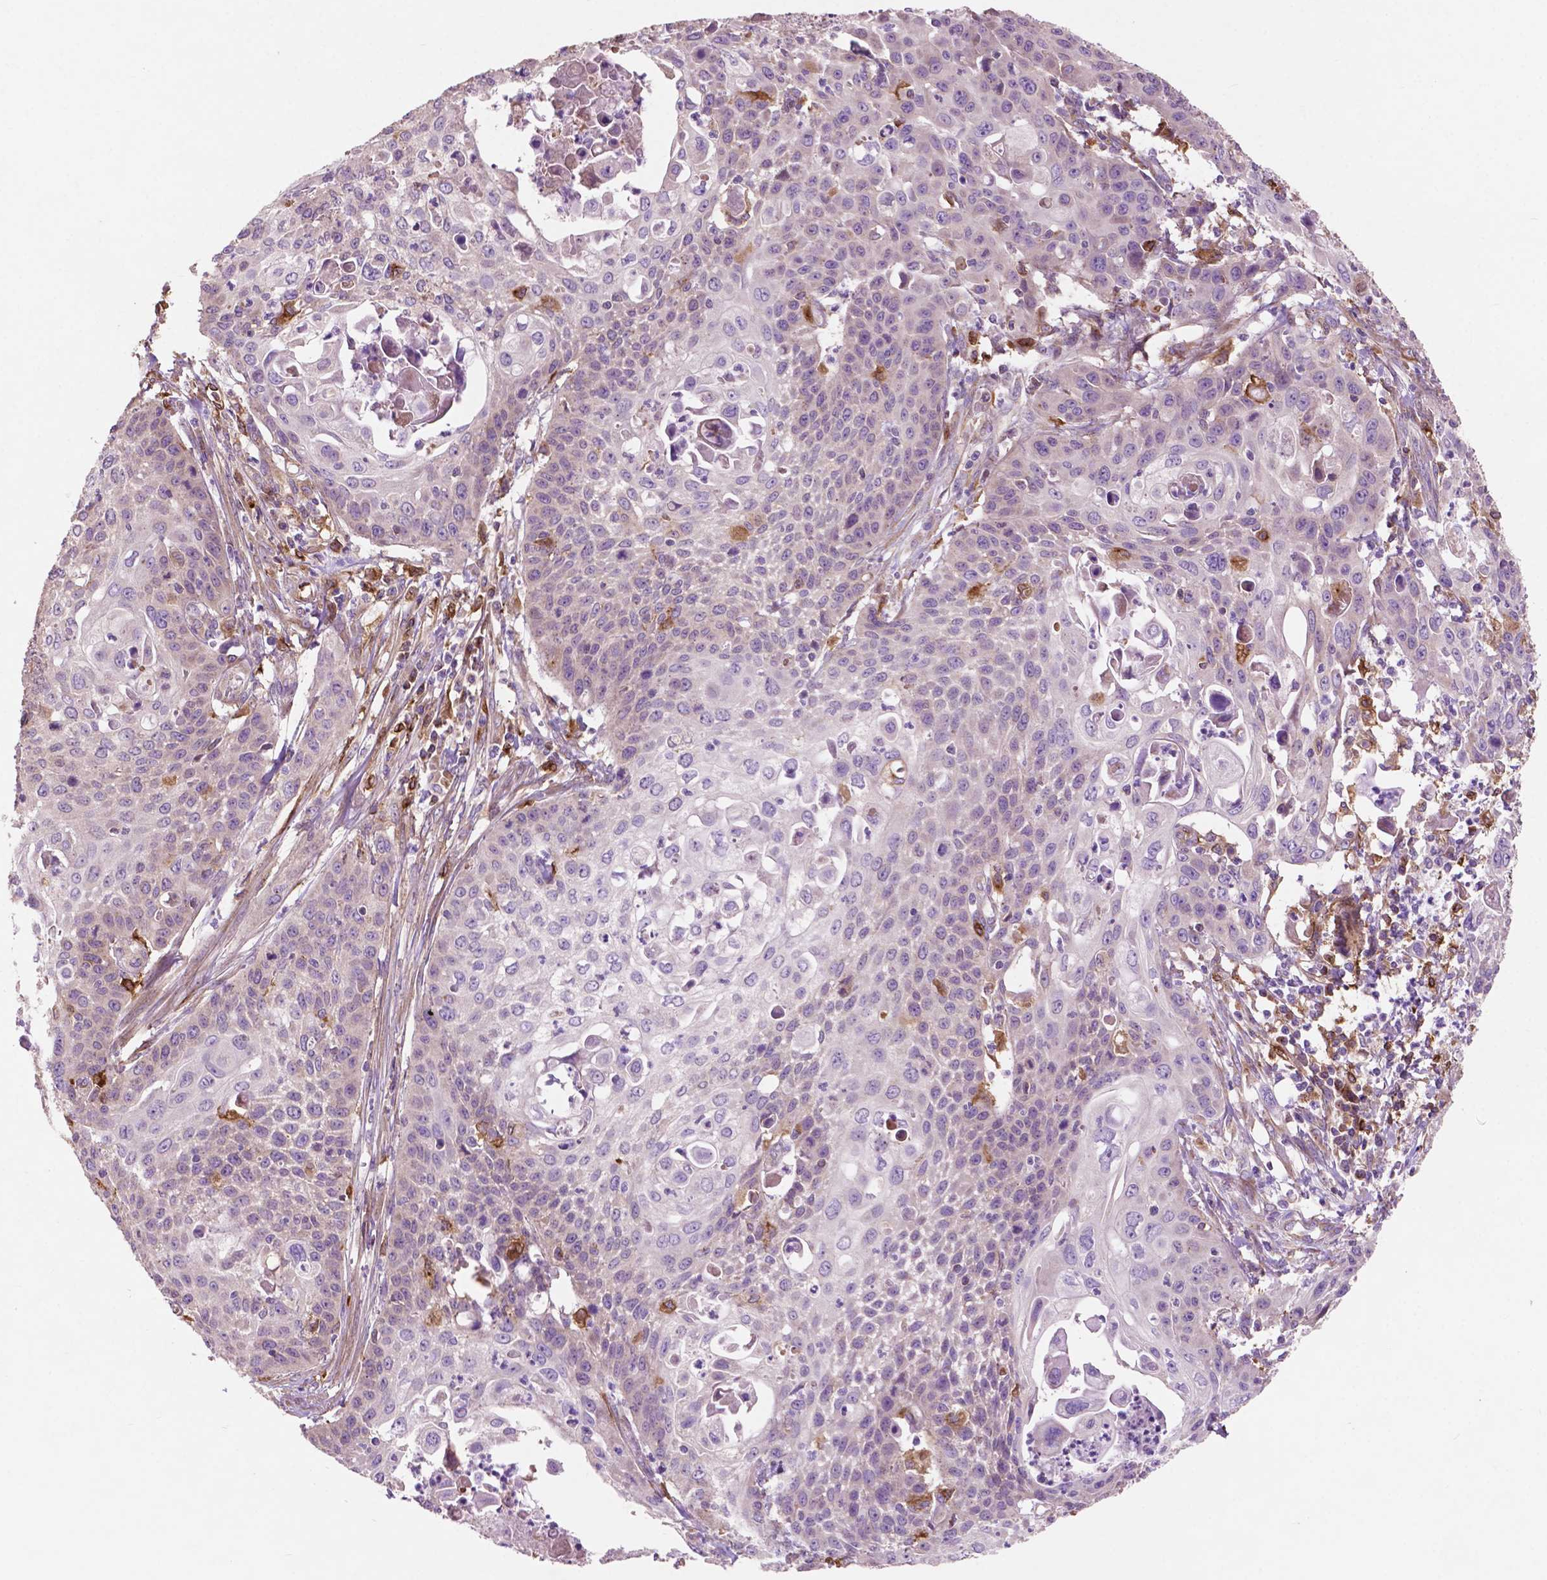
{"staining": {"intensity": "negative", "quantity": "none", "location": "none"}, "tissue": "cervical cancer", "cell_type": "Tumor cells", "image_type": "cancer", "snomed": [{"axis": "morphology", "description": "Squamous cell carcinoma, NOS"}, {"axis": "topography", "description": "Cervix"}], "caption": "This photomicrograph is of squamous cell carcinoma (cervical) stained with immunohistochemistry (IHC) to label a protein in brown with the nuclei are counter-stained blue. There is no staining in tumor cells.", "gene": "MBTPS1", "patient": {"sex": "female", "age": 65}}